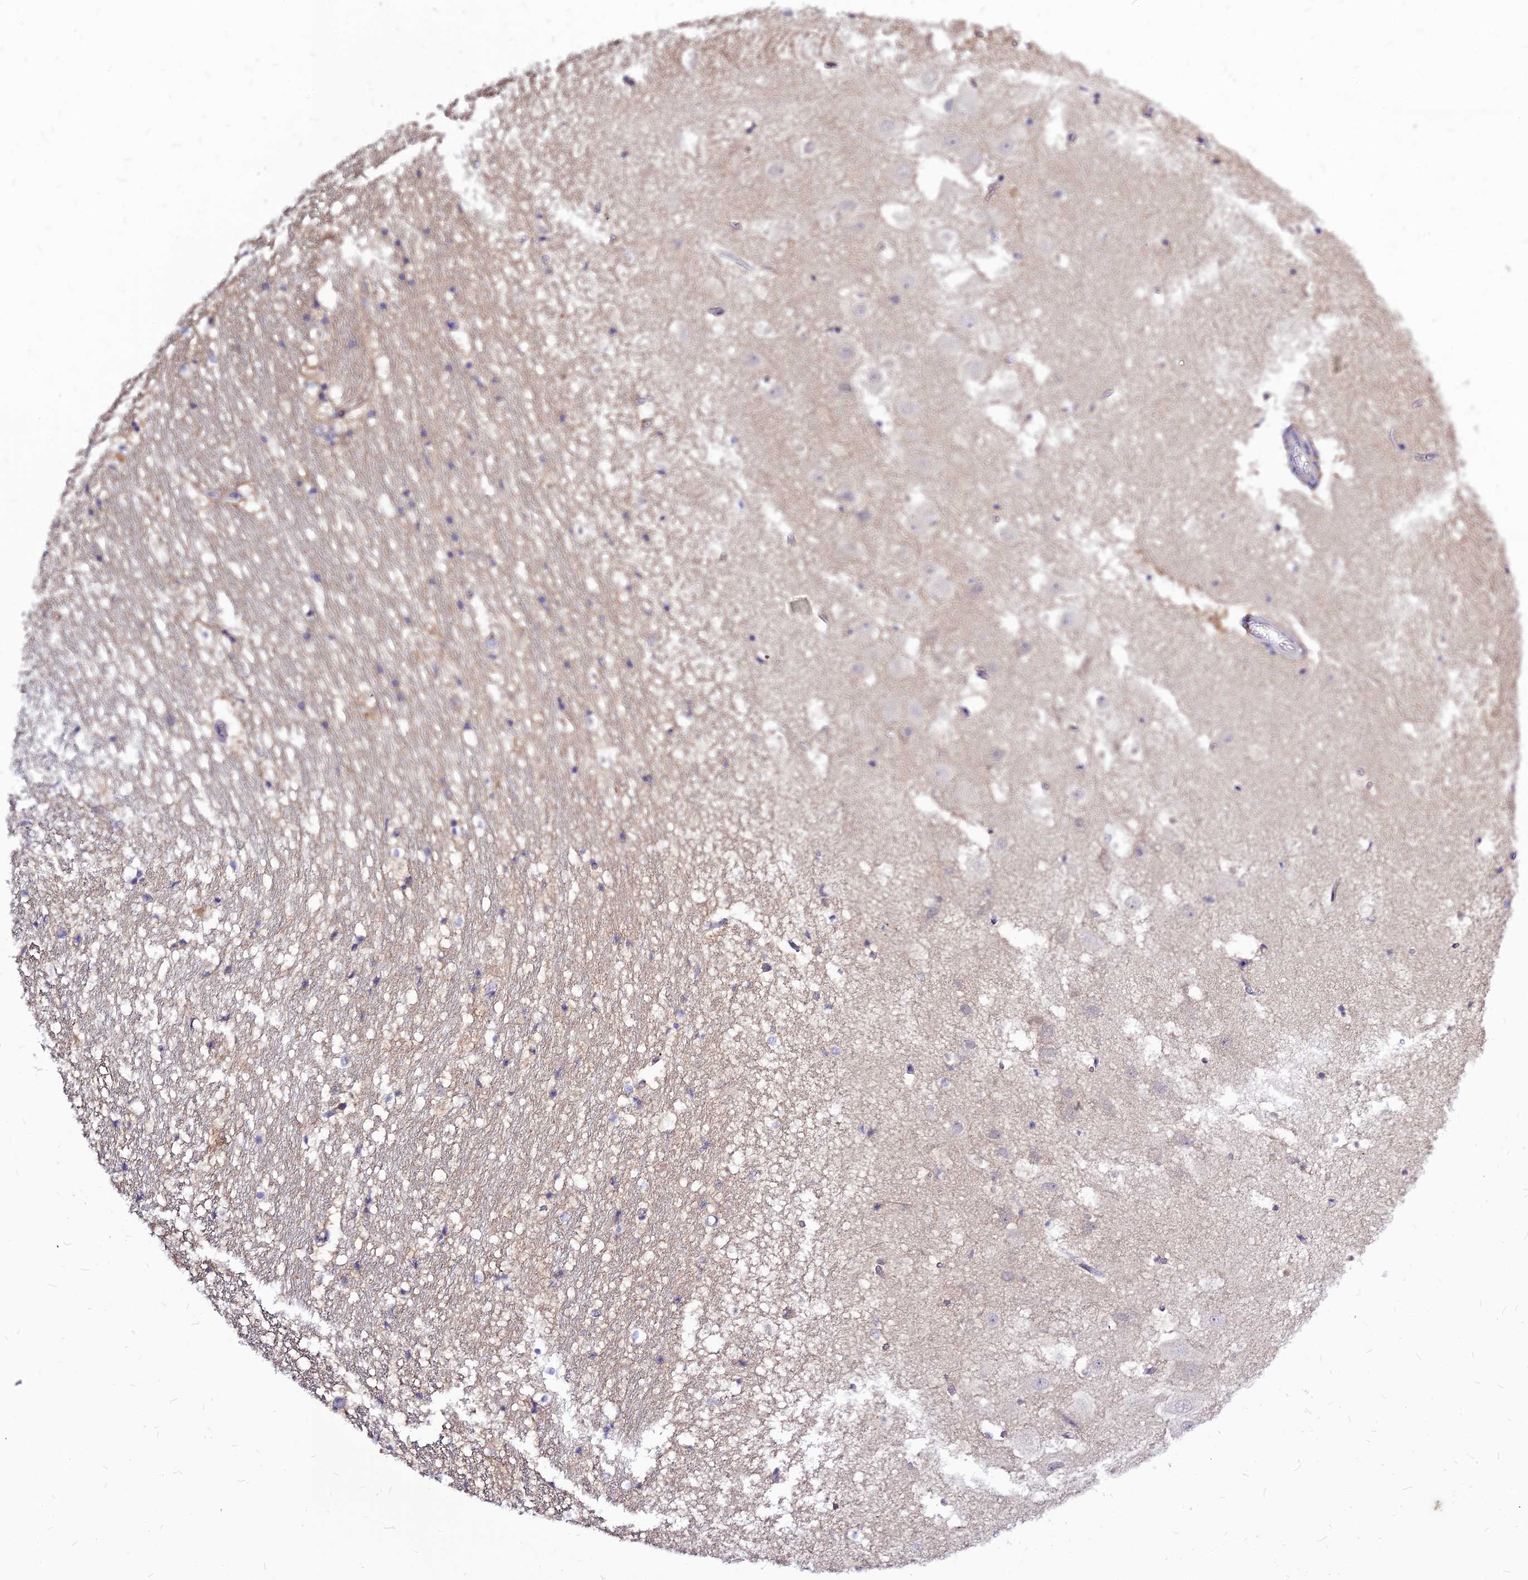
{"staining": {"intensity": "negative", "quantity": "none", "location": "none"}, "tissue": "hippocampus", "cell_type": "Glial cells", "image_type": "normal", "snomed": [{"axis": "morphology", "description": "Normal tissue, NOS"}, {"axis": "topography", "description": "Hippocampus"}], "caption": "An immunohistochemistry (IHC) image of unremarkable hippocampus is shown. There is no staining in glial cells of hippocampus. (DAB immunohistochemistry visualized using brightfield microscopy, high magnification).", "gene": "CZIB", "patient": {"sex": "female", "age": 52}}